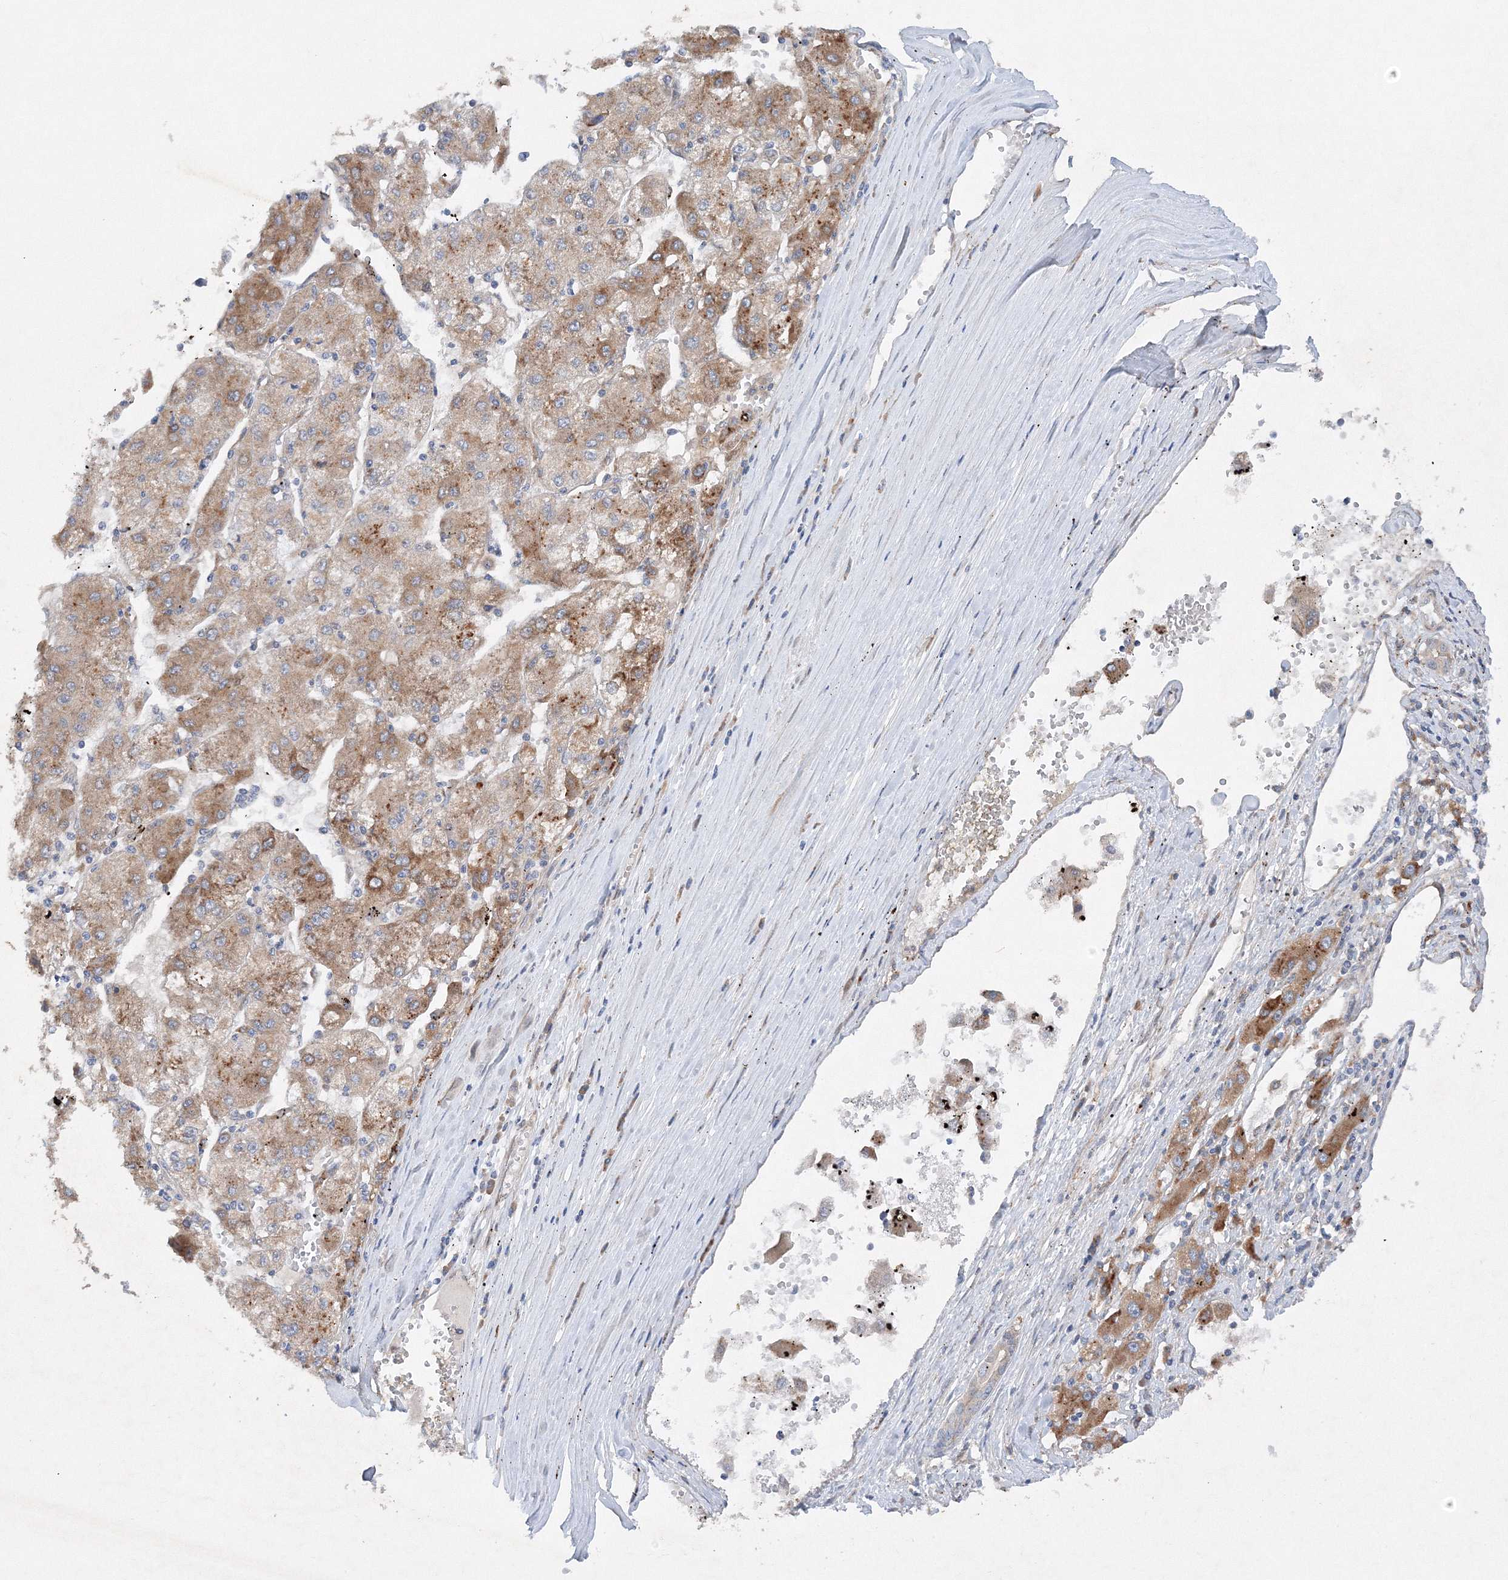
{"staining": {"intensity": "moderate", "quantity": "25%-75%", "location": "cytoplasmic/membranous"}, "tissue": "liver cancer", "cell_type": "Tumor cells", "image_type": "cancer", "snomed": [{"axis": "morphology", "description": "Carcinoma, Hepatocellular, NOS"}, {"axis": "topography", "description": "Liver"}], "caption": "This is an image of immunohistochemistry staining of liver cancer (hepatocellular carcinoma), which shows moderate staining in the cytoplasmic/membranous of tumor cells.", "gene": "SLC36A1", "patient": {"sex": "male", "age": 72}}